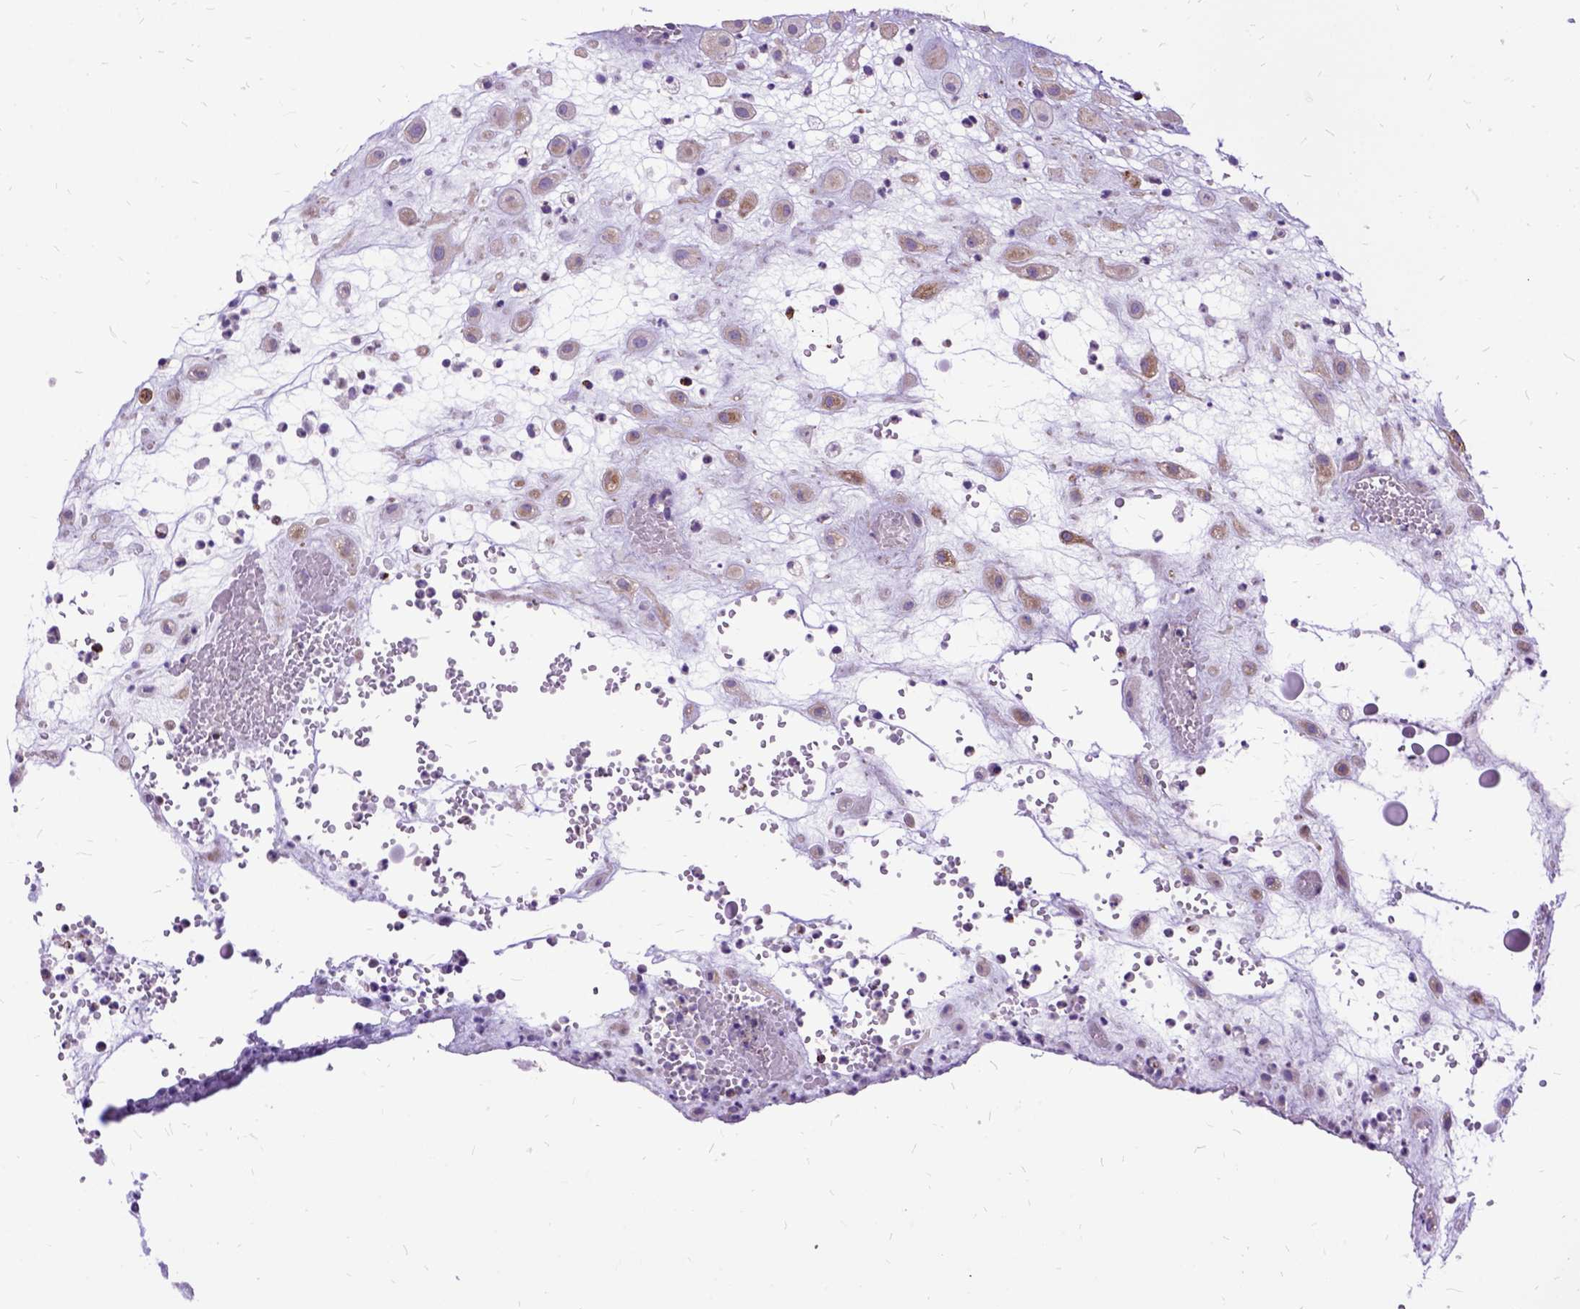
{"staining": {"intensity": "weak", "quantity": "25%-75%", "location": "cytoplasmic/membranous"}, "tissue": "placenta", "cell_type": "Decidual cells", "image_type": "normal", "snomed": [{"axis": "morphology", "description": "Normal tissue, NOS"}, {"axis": "topography", "description": "Placenta"}], "caption": "DAB immunohistochemical staining of benign human placenta exhibits weak cytoplasmic/membranous protein expression in approximately 25%-75% of decidual cells.", "gene": "OXCT1", "patient": {"sex": "female", "age": 24}}